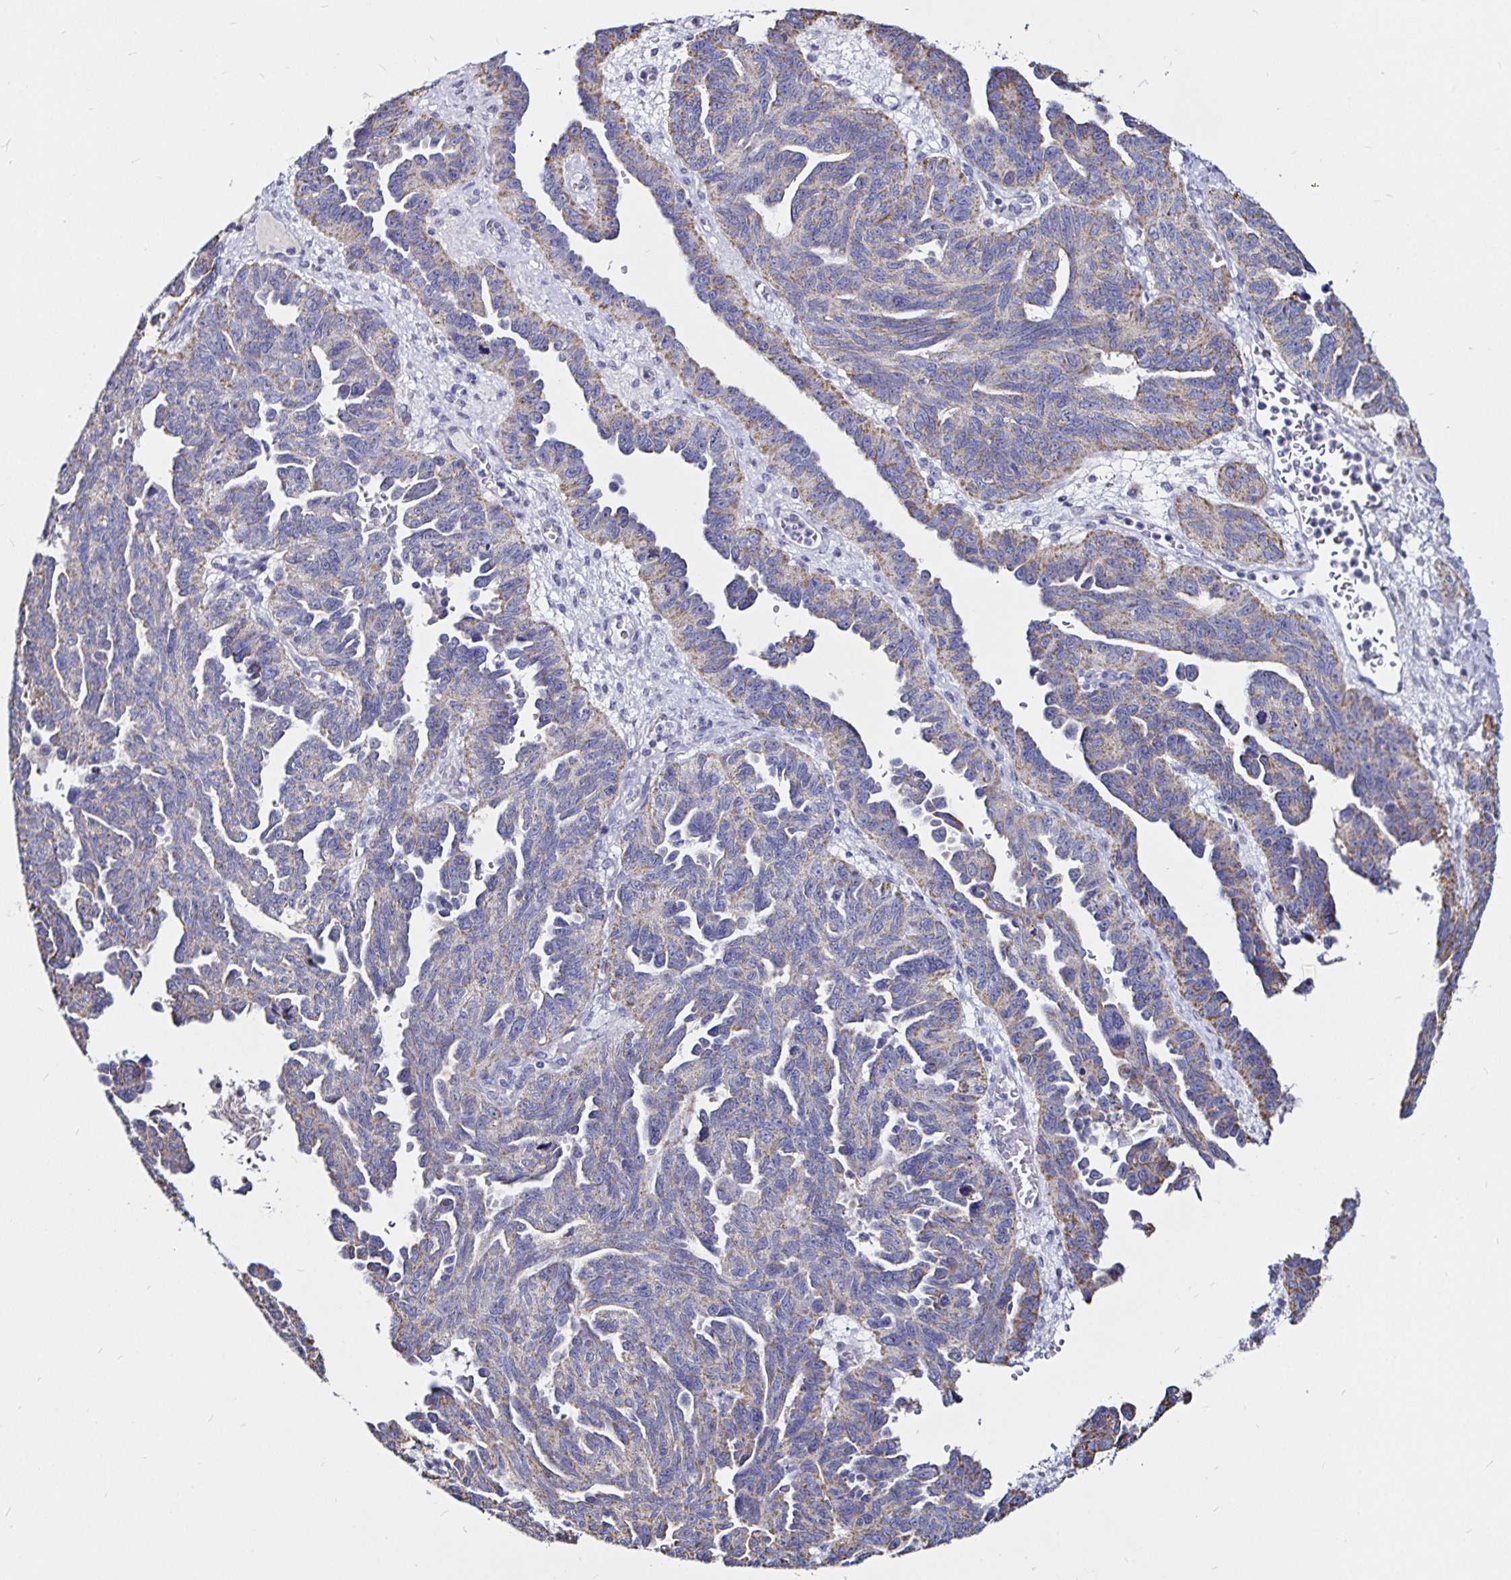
{"staining": {"intensity": "weak", "quantity": "<25%", "location": "cytoplasmic/membranous"}, "tissue": "ovarian cancer", "cell_type": "Tumor cells", "image_type": "cancer", "snomed": [{"axis": "morphology", "description": "Cystadenocarcinoma, serous, NOS"}, {"axis": "topography", "description": "Ovary"}], "caption": "High magnification brightfield microscopy of ovarian cancer (serous cystadenocarcinoma) stained with DAB (3,3'-diaminobenzidine) (brown) and counterstained with hematoxylin (blue): tumor cells show no significant expression.", "gene": "PGAM2", "patient": {"sex": "female", "age": 64}}